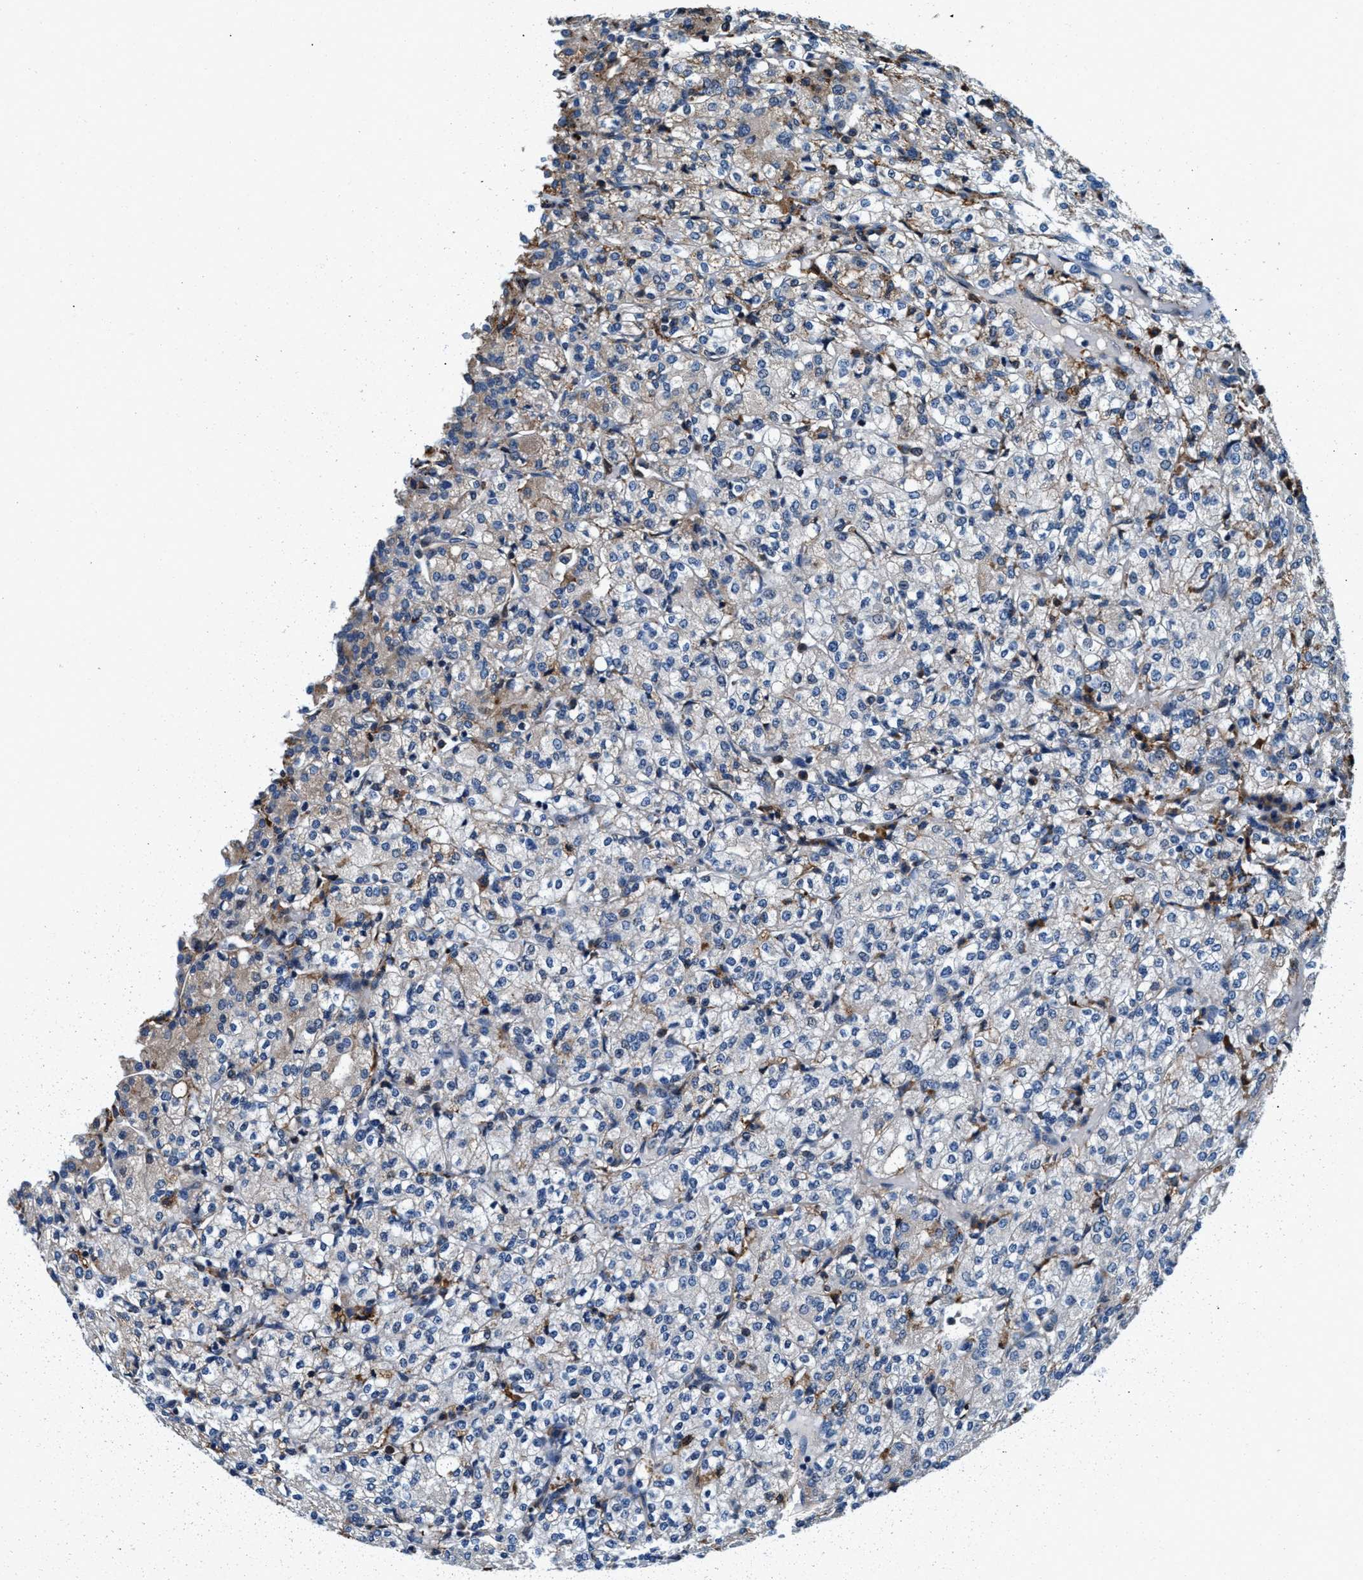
{"staining": {"intensity": "negative", "quantity": "none", "location": "none"}, "tissue": "renal cancer", "cell_type": "Tumor cells", "image_type": "cancer", "snomed": [{"axis": "morphology", "description": "Adenocarcinoma, NOS"}, {"axis": "topography", "description": "Kidney"}], "caption": "This is an immunohistochemistry (IHC) image of human adenocarcinoma (renal). There is no positivity in tumor cells.", "gene": "SLFN11", "patient": {"sex": "male", "age": 77}}